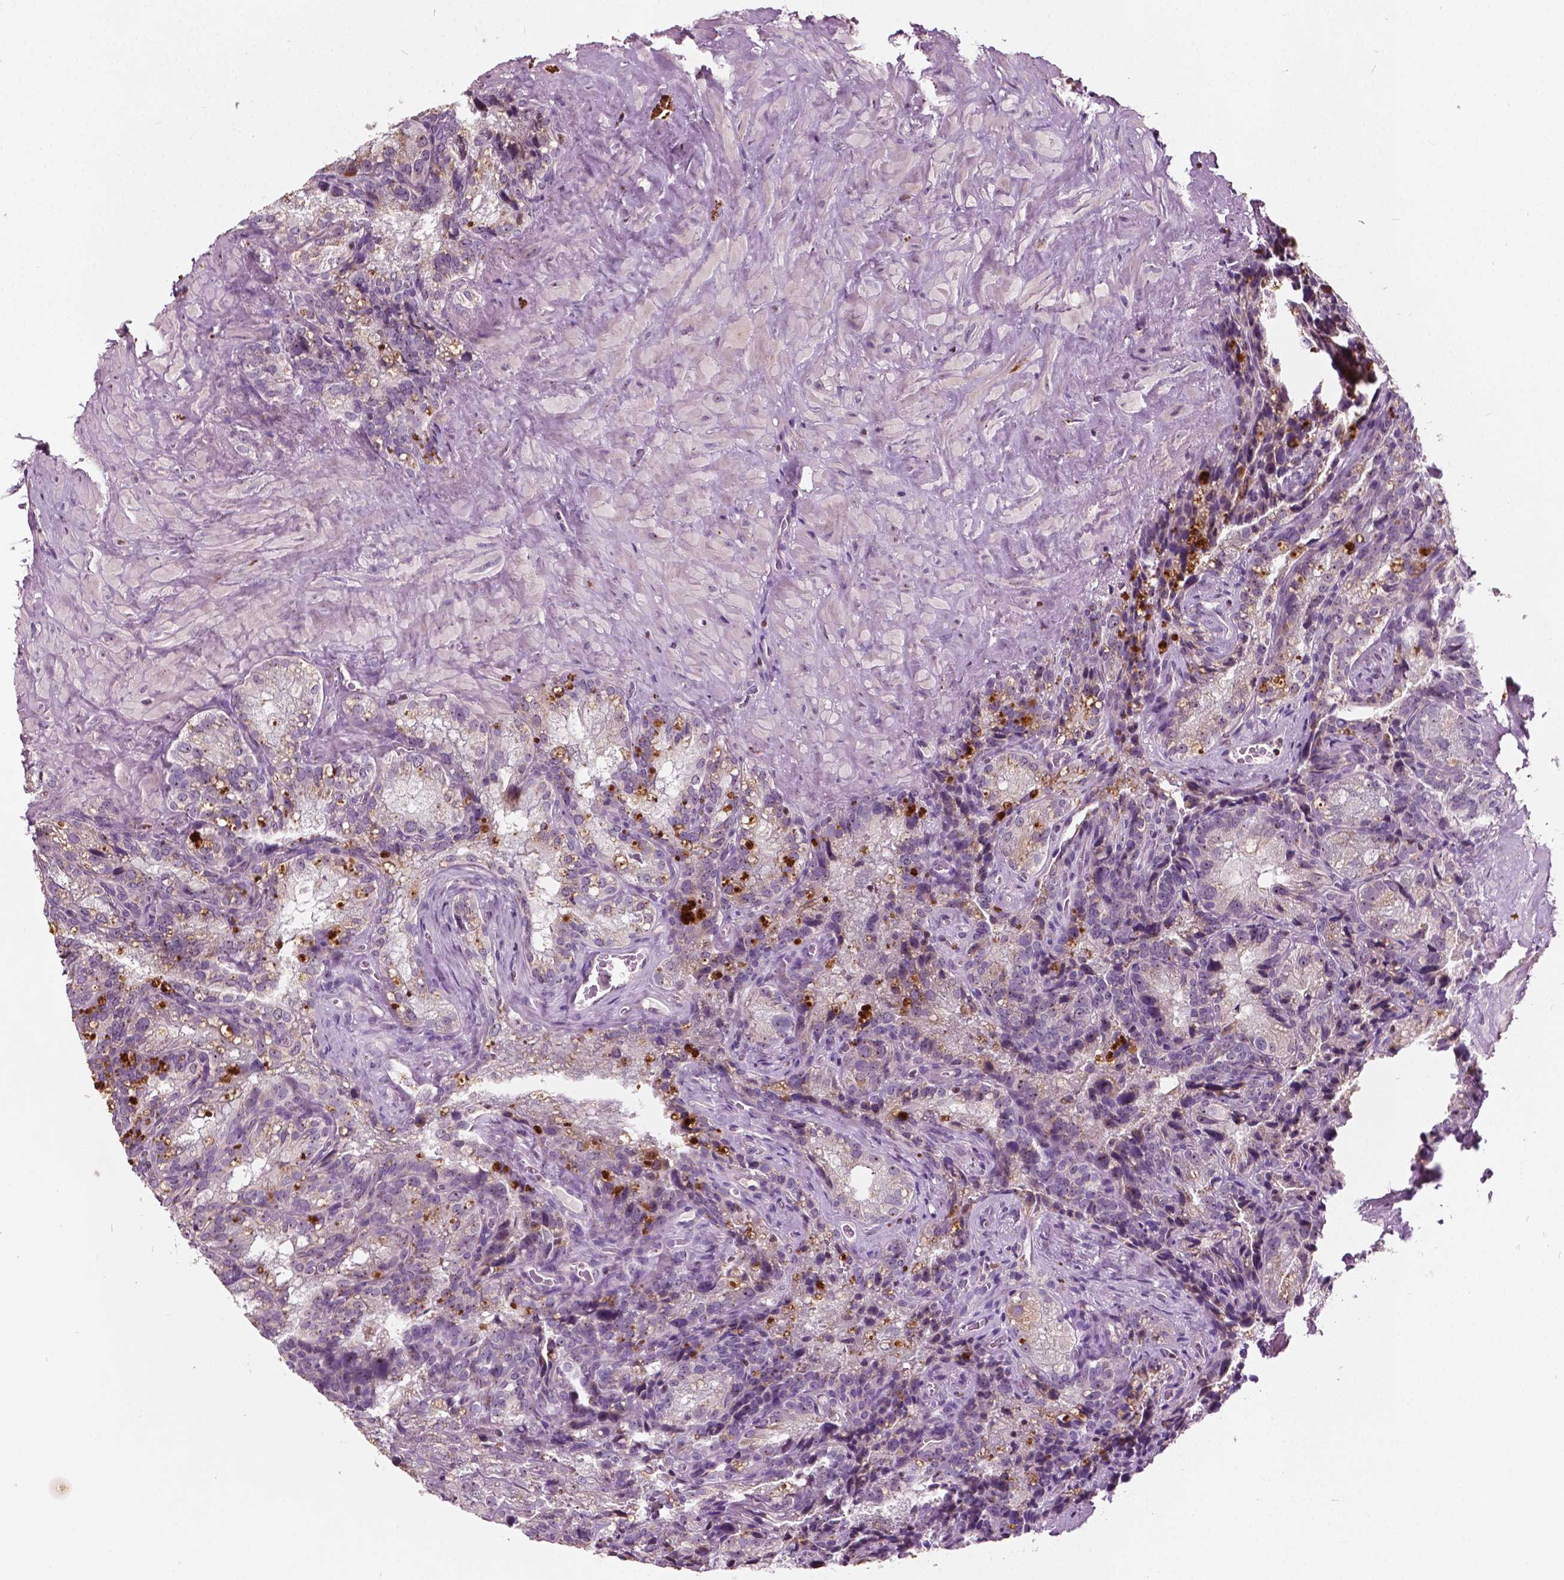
{"staining": {"intensity": "weak", "quantity": "<25%", "location": "cytoplasmic/membranous"}, "tissue": "seminal vesicle", "cell_type": "Glandular cells", "image_type": "normal", "snomed": [{"axis": "morphology", "description": "Normal tissue, NOS"}, {"axis": "topography", "description": "Prostate"}, {"axis": "topography", "description": "Seminal veicle"}], "caption": "Histopathology image shows no significant protein staining in glandular cells of normal seminal vesicle. (DAB immunohistochemistry (IHC) visualized using brightfield microscopy, high magnification).", "gene": "ODF3L2", "patient": {"sex": "male", "age": 71}}